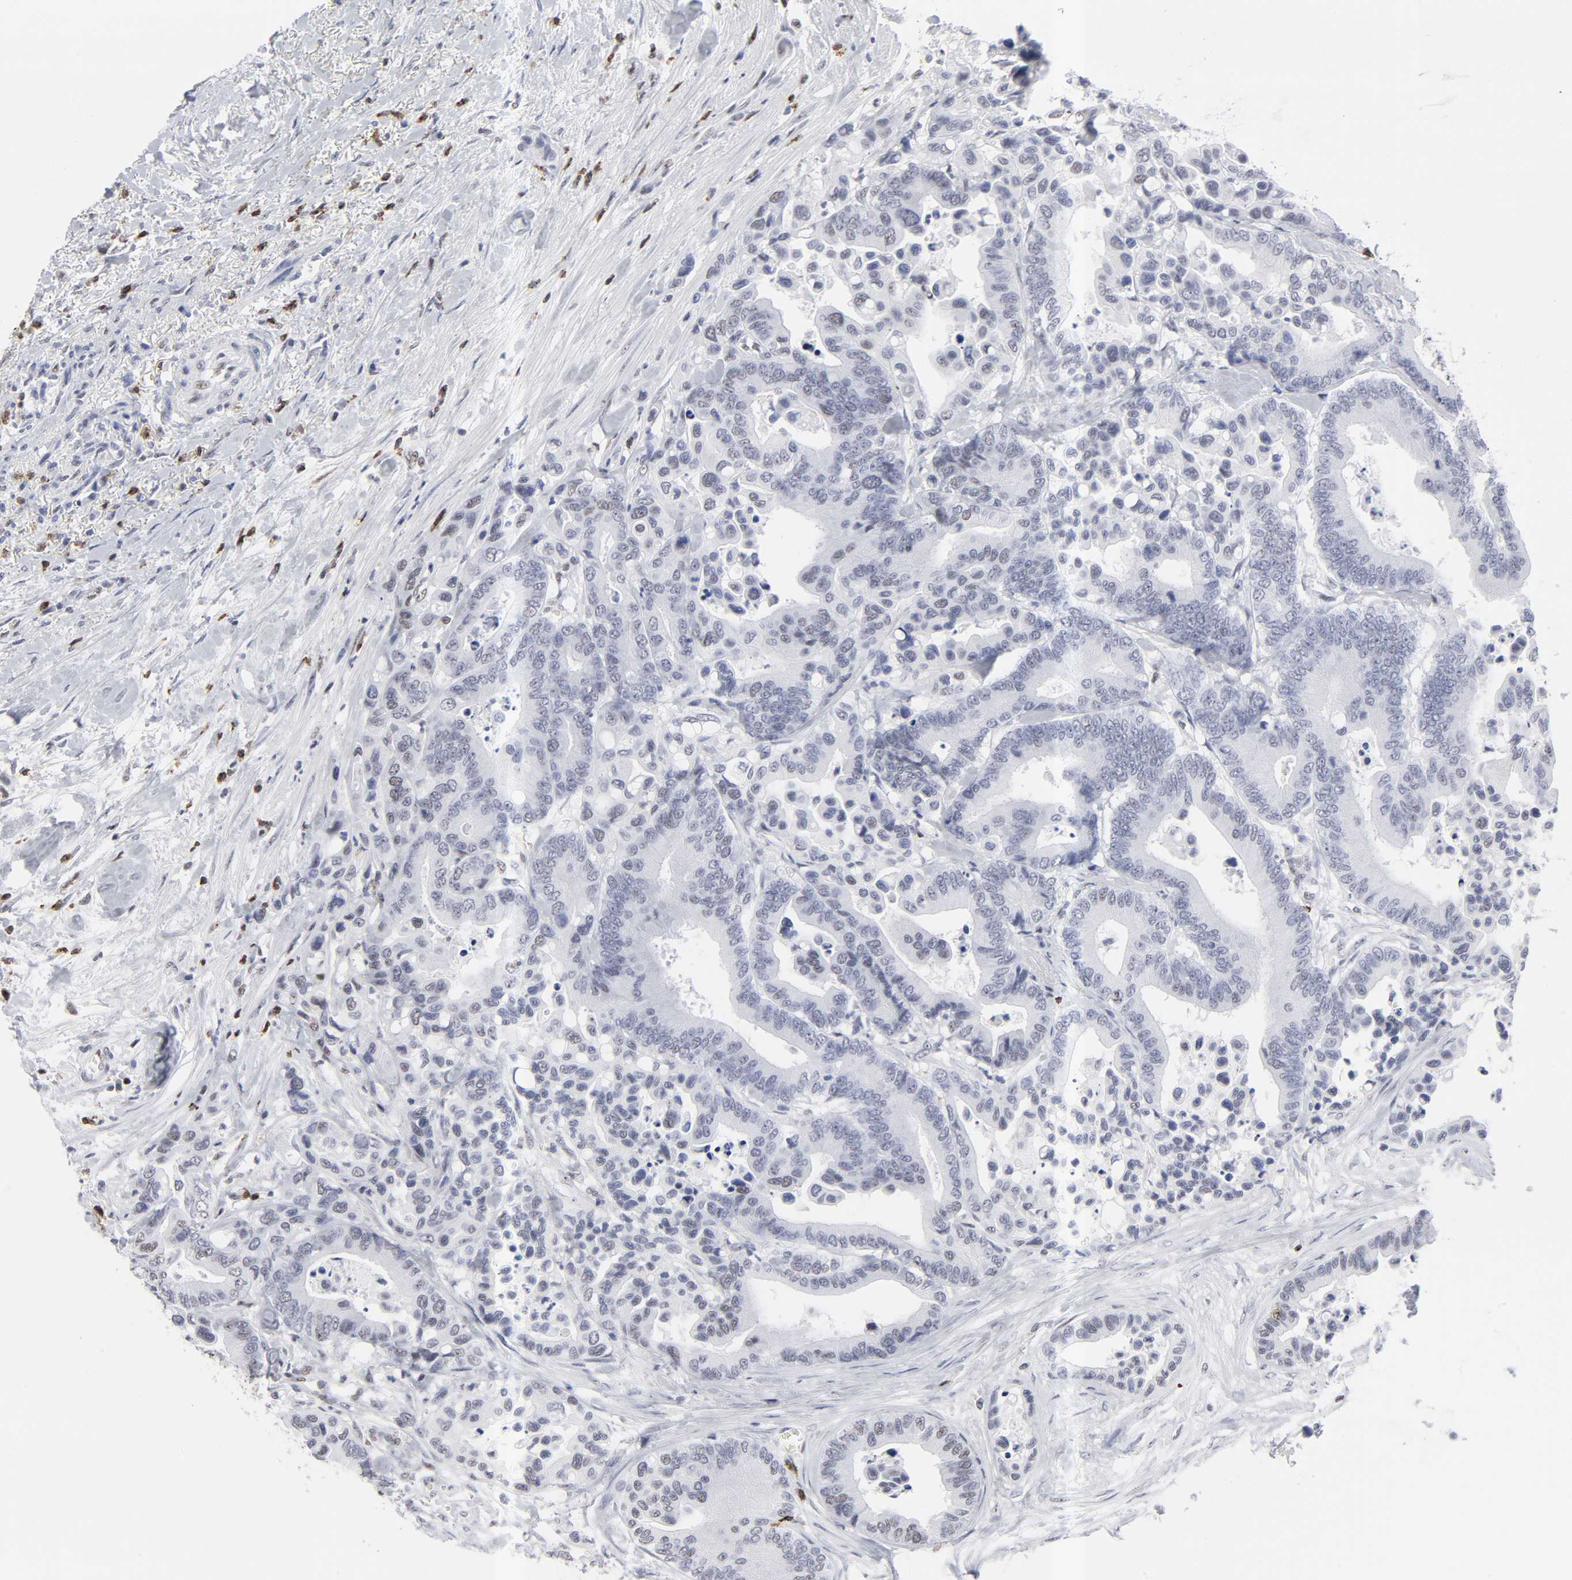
{"staining": {"intensity": "negative", "quantity": "none", "location": "none"}, "tissue": "colorectal cancer", "cell_type": "Tumor cells", "image_type": "cancer", "snomed": [{"axis": "morphology", "description": "Adenocarcinoma, NOS"}, {"axis": "topography", "description": "Colon"}], "caption": "Photomicrograph shows no significant protein positivity in tumor cells of adenocarcinoma (colorectal). (DAB IHC, high magnification).", "gene": "CD2", "patient": {"sex": "male", "age": 82}}